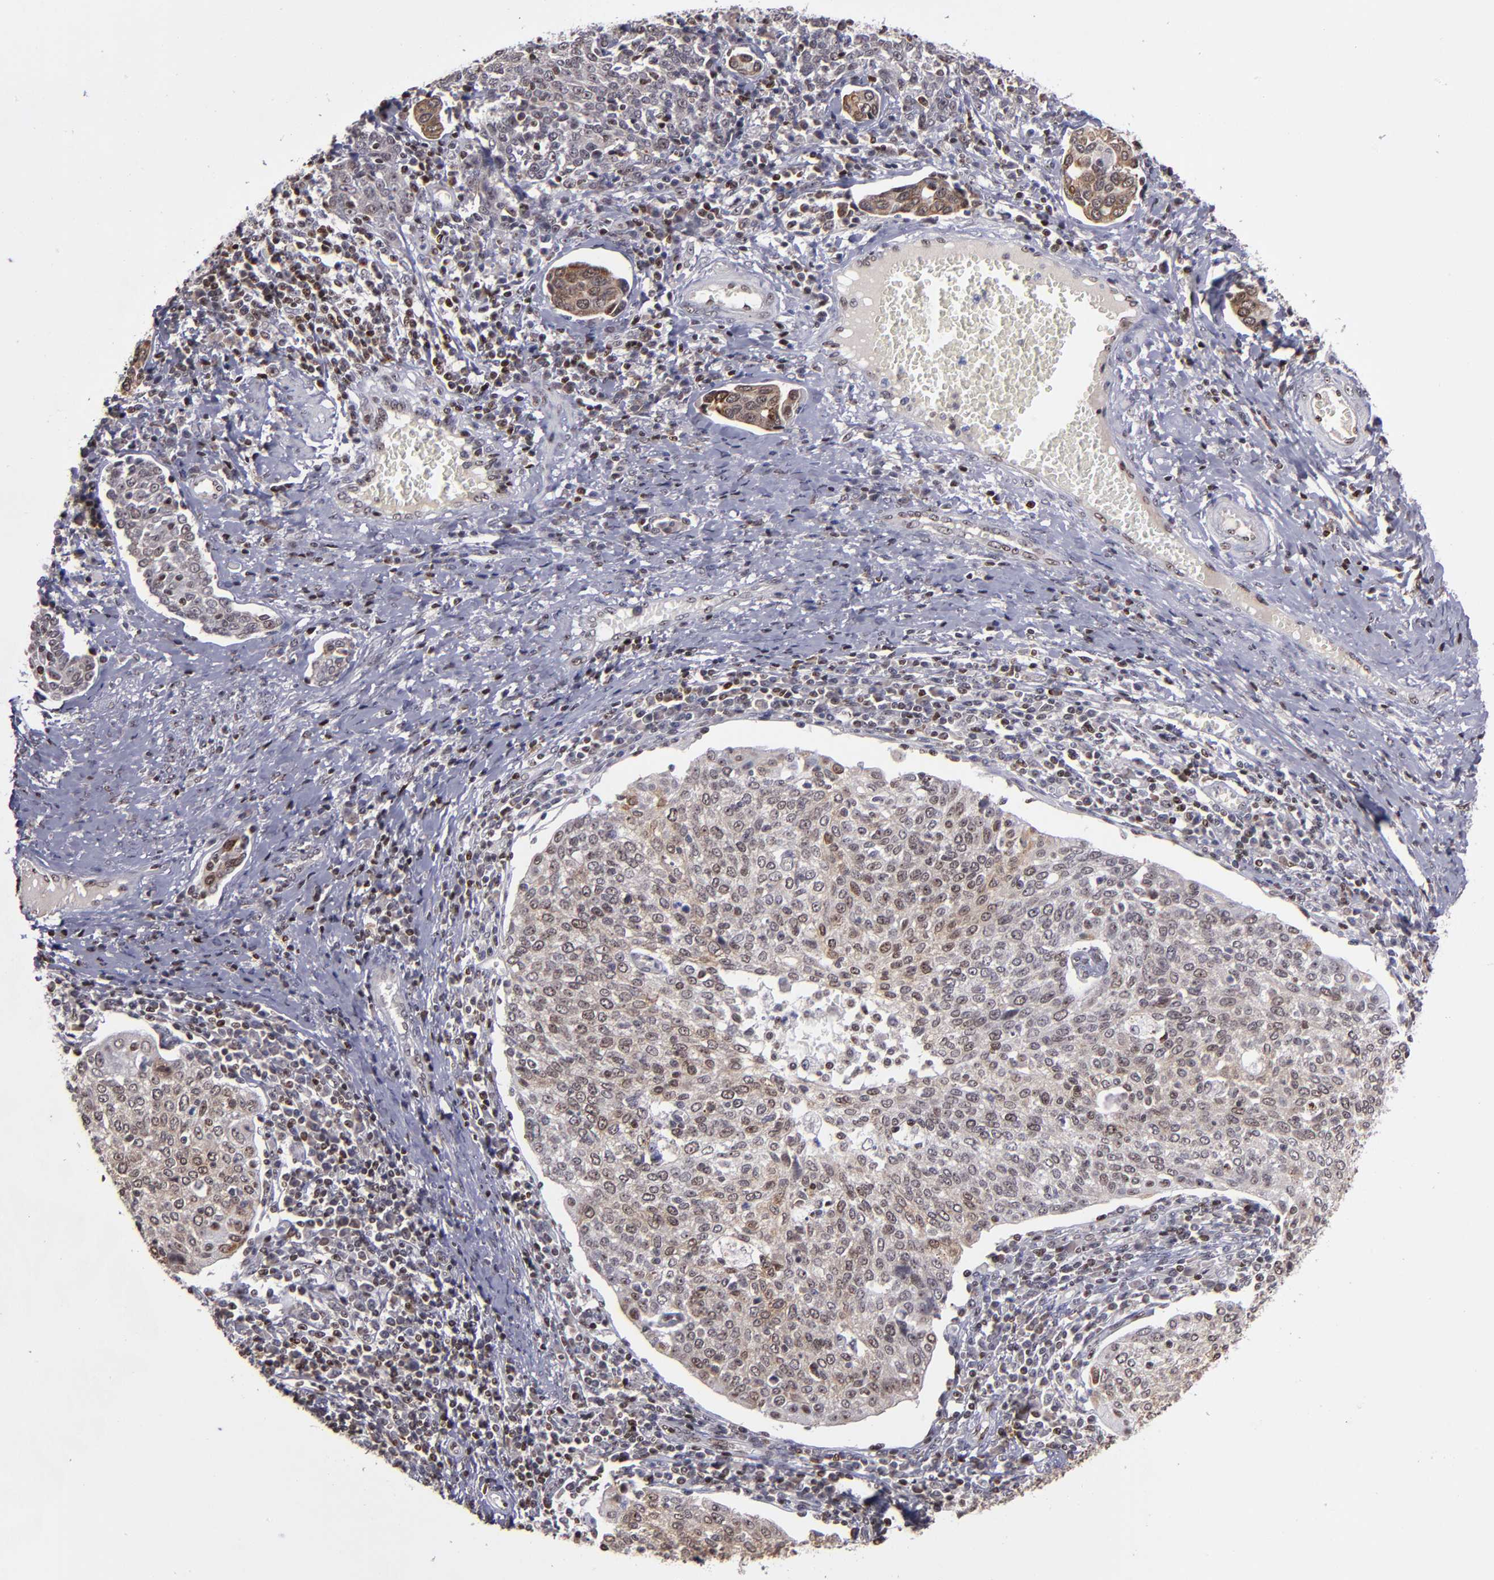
{"staining": {"intensity": "weak", "quantity": "25%-75%", "location": "cytoplasmic/membranous,nuclear"}, "tissue": "cervical cancer", "cell_type": "Tumor cells", "image_type": "cancer", "snomed": [{"axis": "morphology", "description": "Squamous cell carcinoma, NOS"}, {"axis": "topography", "description": "Cervix"}], "caption": "Weak cytoplasmic/membranous and nuclear staining for a protein is identified in approximately 25%-75% of tumor cells of squamous cell carcinoma (cervical) using immunohistochemistry (IHC).", "gene": "DDX24", "patient": {"sex": "female", "age": 40}}